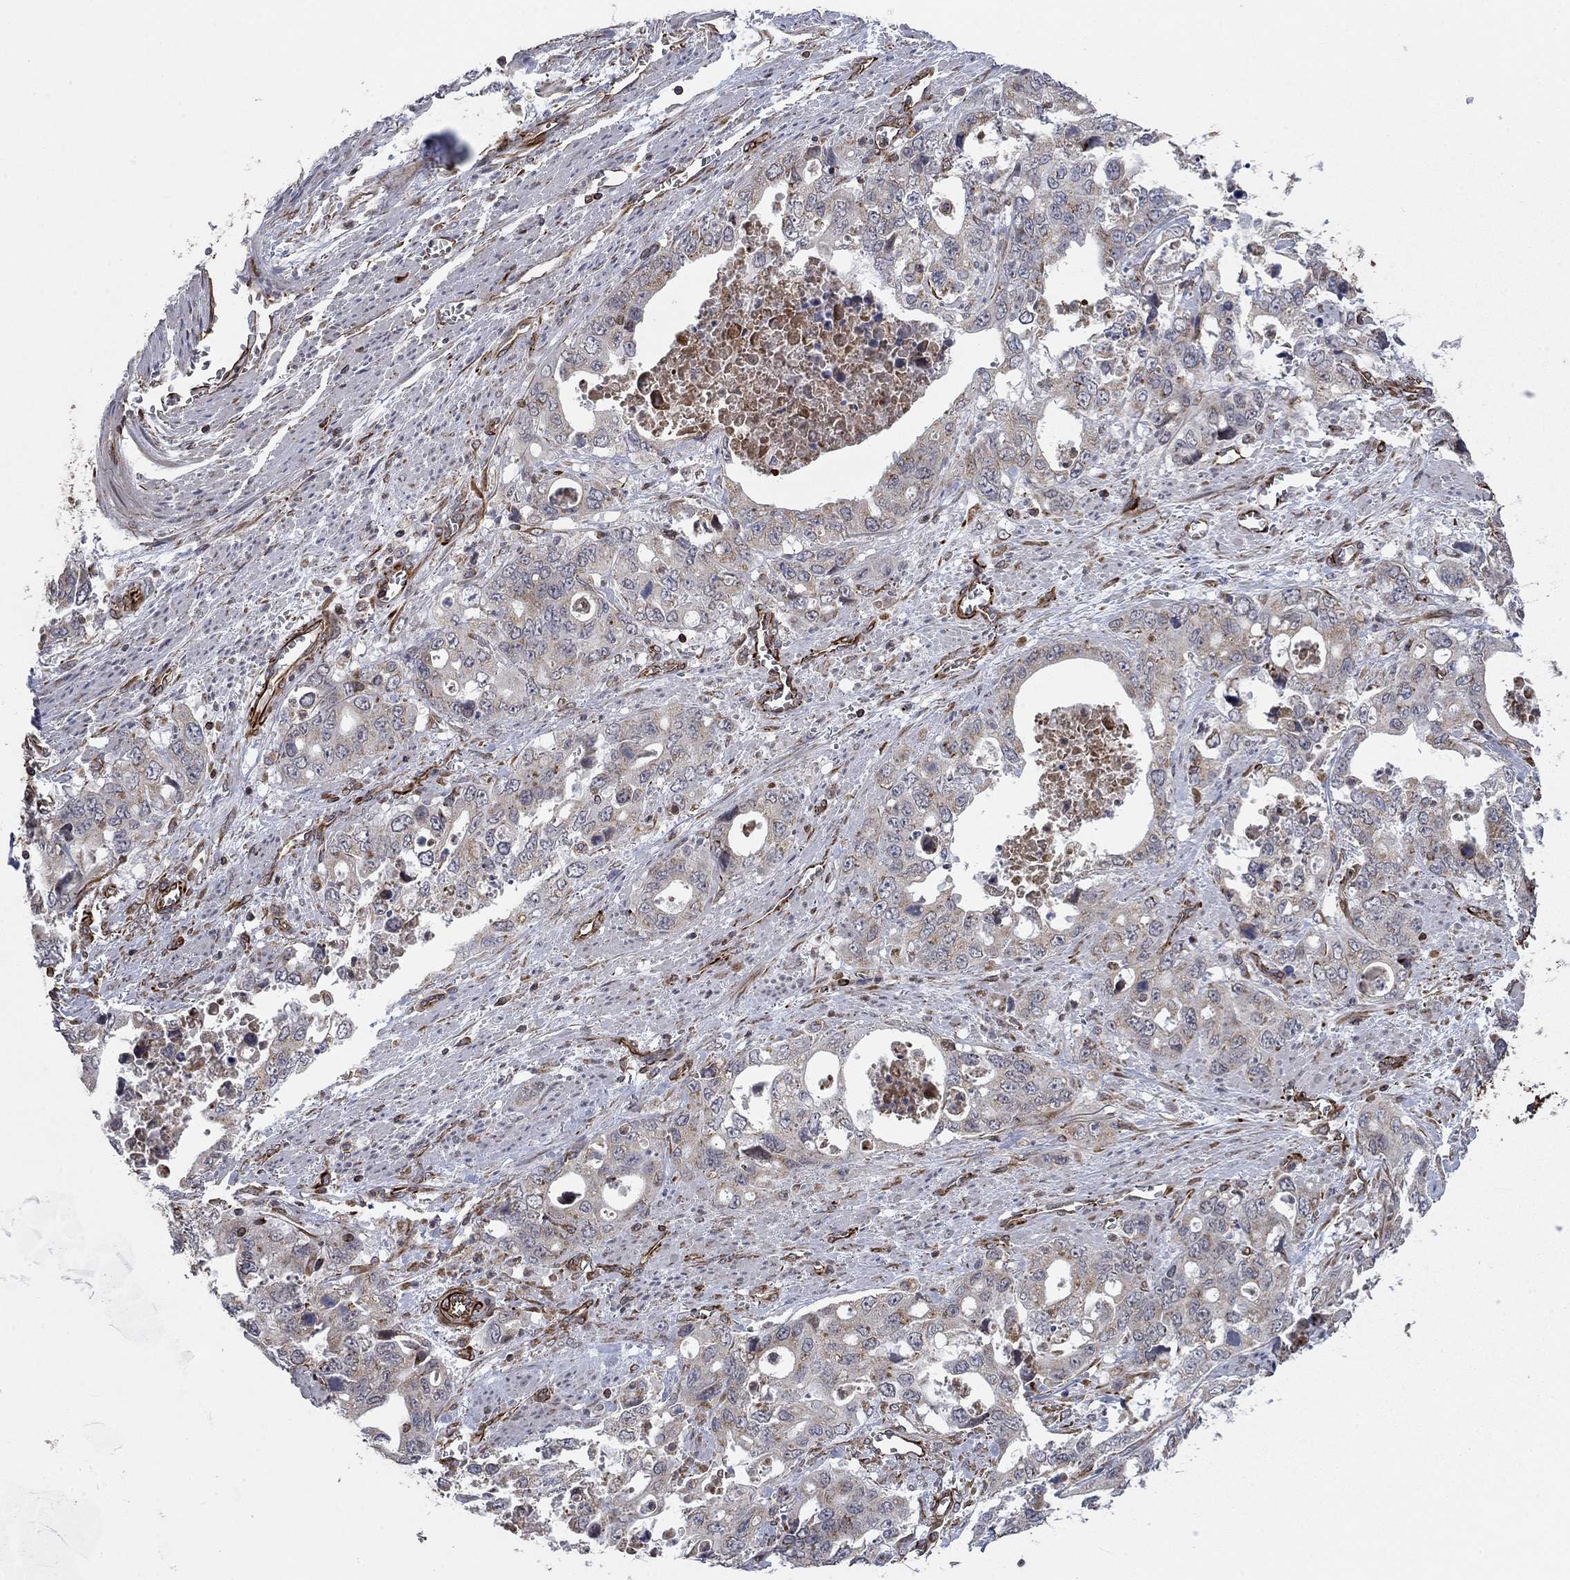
{"staining": {"intensity": "negative", "quantity": "none", "location": "none"}, "tissue": "stomach cancer", "cell_type": "Tumor cells", "image_type": "cancer", "snomed": [{"axis": "morphology", "description": "Adenocarcinoma, NOS"}, {"axis": "topography", "description": "Stomach, upper"}], "caption": "An immunohistochemistry image of stomach adenocarcinoma is shown. There is no staining in tumor cells of stomach adenocarcinoma.", "gene": "NDUFC1", "patient": {"sex": "male", "age": 74}}